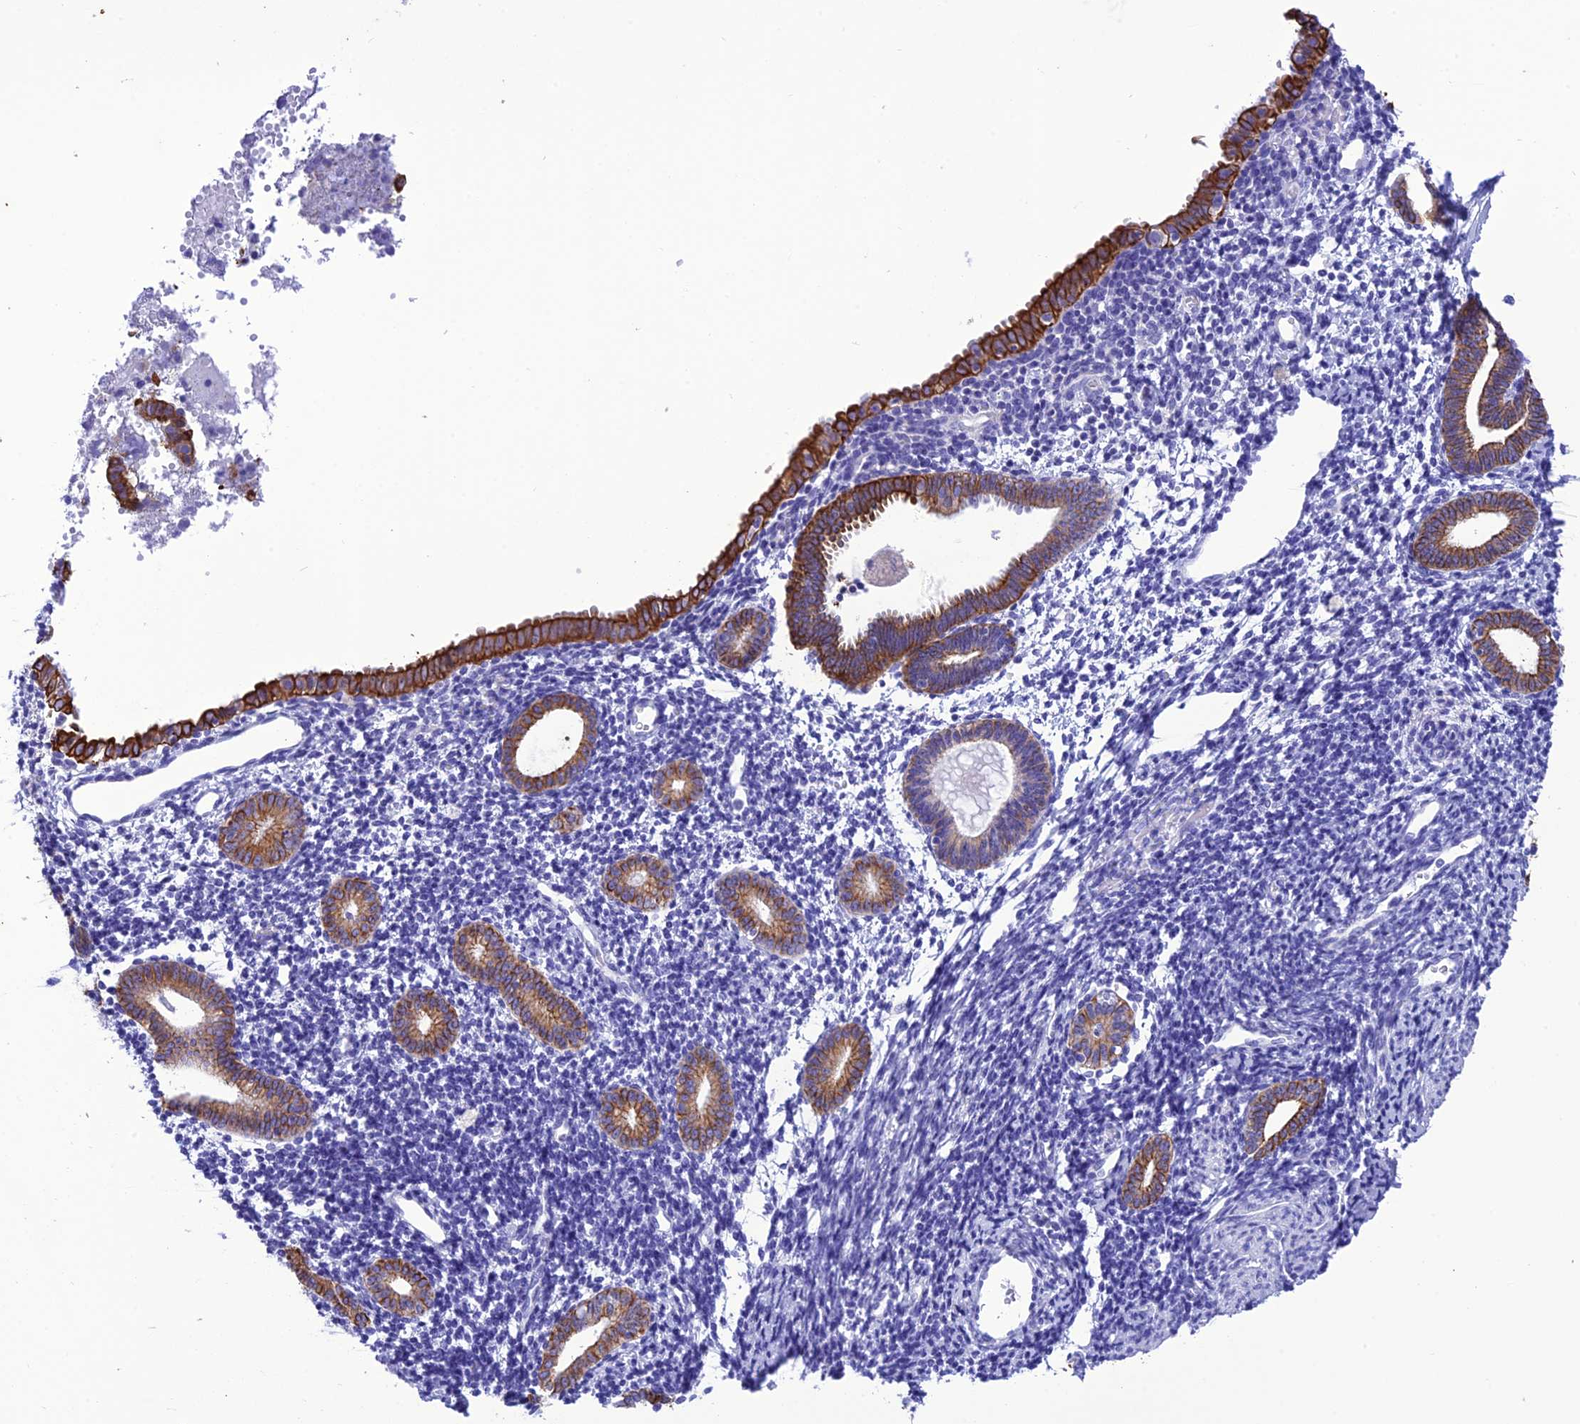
{"staining": {"intensity": "negative", "quantity": "none", "location": "none"}, "tissue": "endometrium", "cell_type": "Cells in endometrial stroma", "image_type": "normal", "snomed": [{"axis": "morphology", "description": "Normal tissue, NOS"}, {"axis": "topography", "description": "Endometrium"}], "caption": "A micrograph of endometrium stained for a protein demonstrates no brown staining in cells in endometrial stroma.", "gene": "VPS52", "patient": {"sex": "female", "age": 56}}